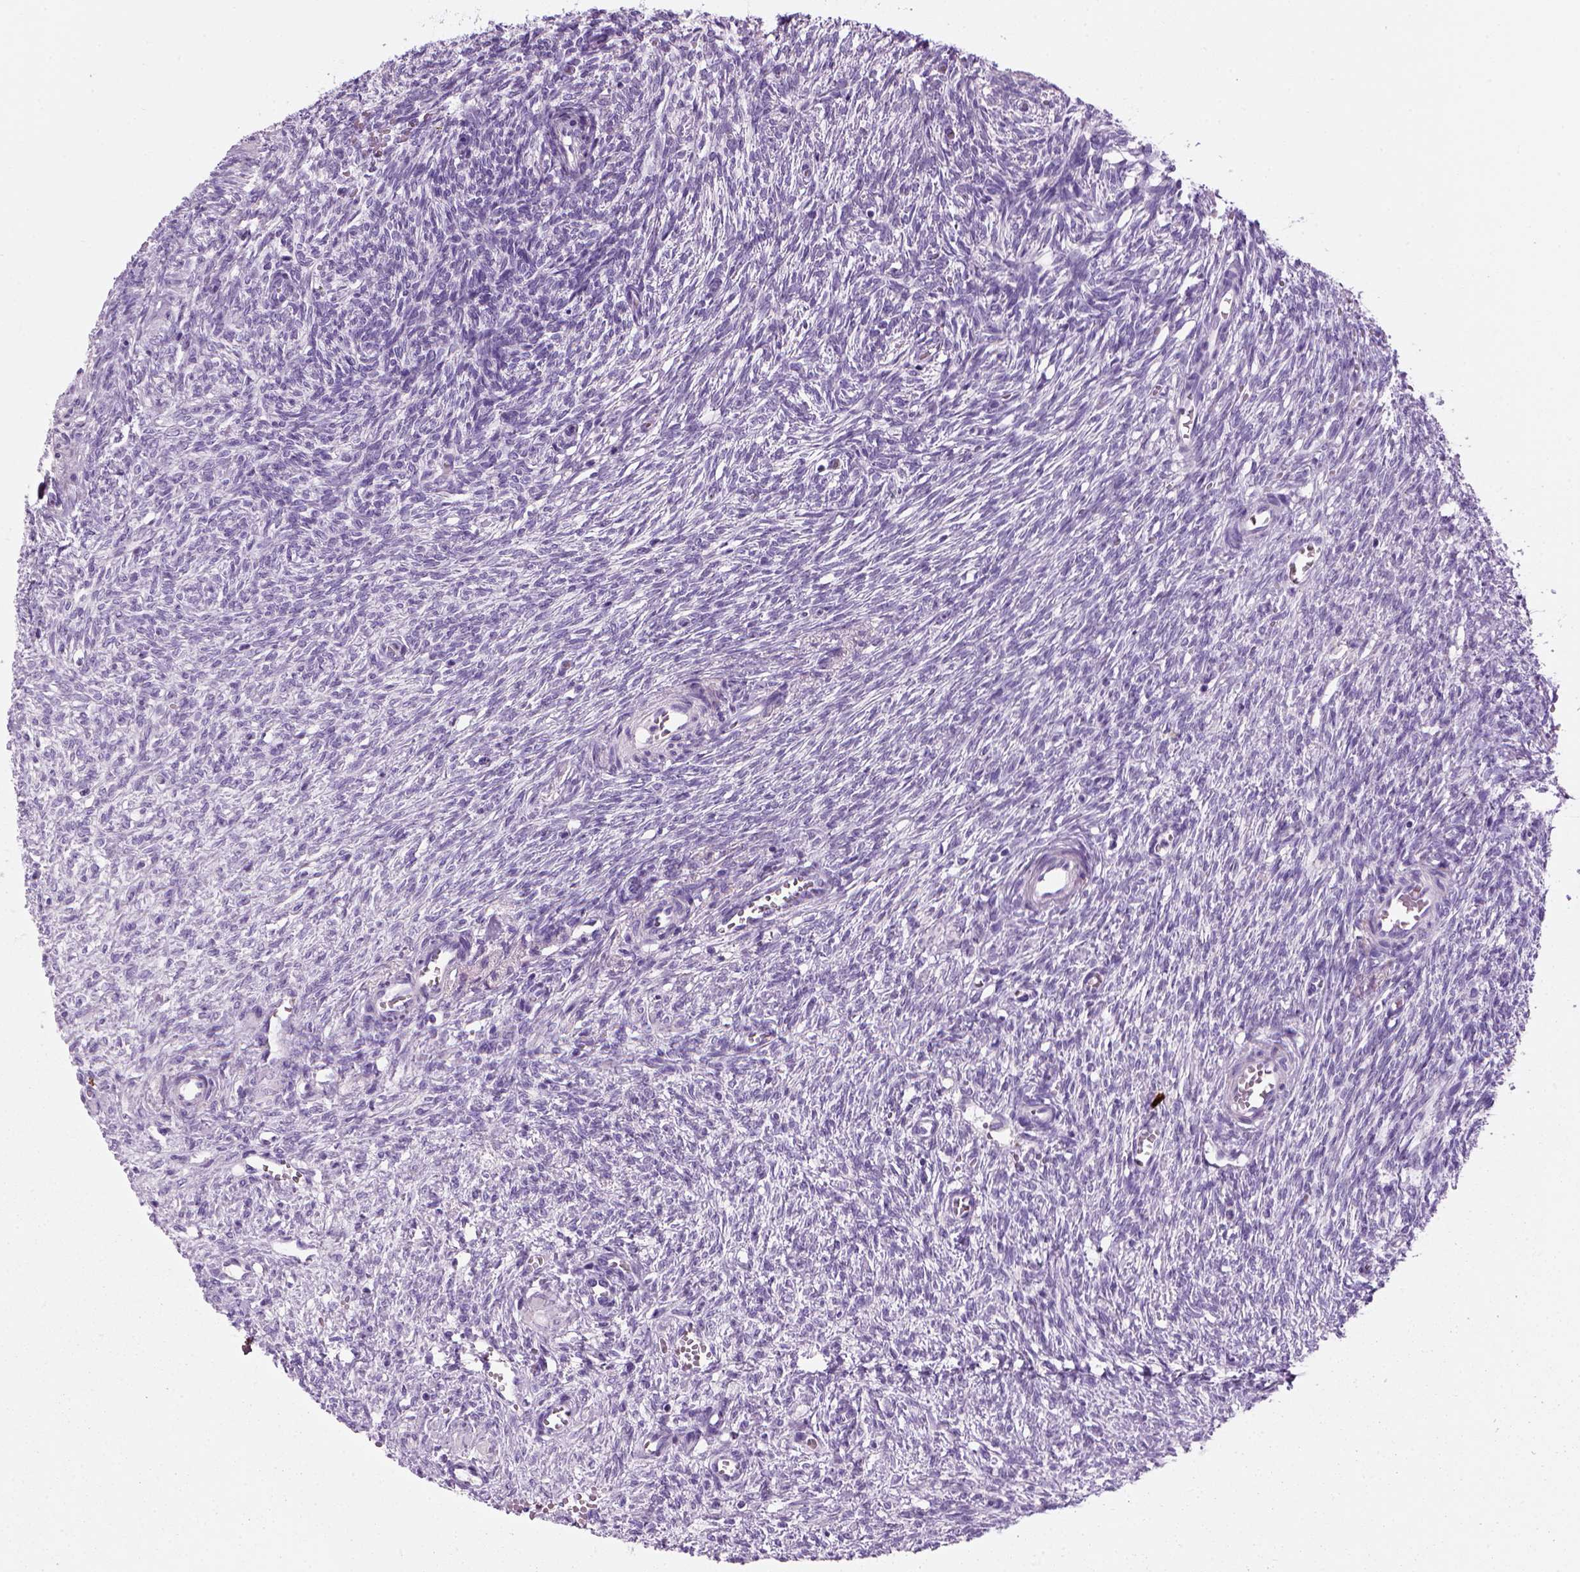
{"staining": {"intensity": "negative", "quantity": "none", "location": "none"}, "tissue": "ovary", "cell_type": "Ovarian stroma cells", "image_type": "normal", "snomed": [{"axis": "morphology", "description": "Normal tissue, NOS"}, {"axis": "topography", "description": "Ovary"}], "caption": "Immunohistochemistry (IHC) photomicrograph of benign human ovary stained for a protein (brown), which demonstrates no staining in ovarian stroma cells.", "gene": "MZB1", "patient": {"sex": "female", "age": 46}}